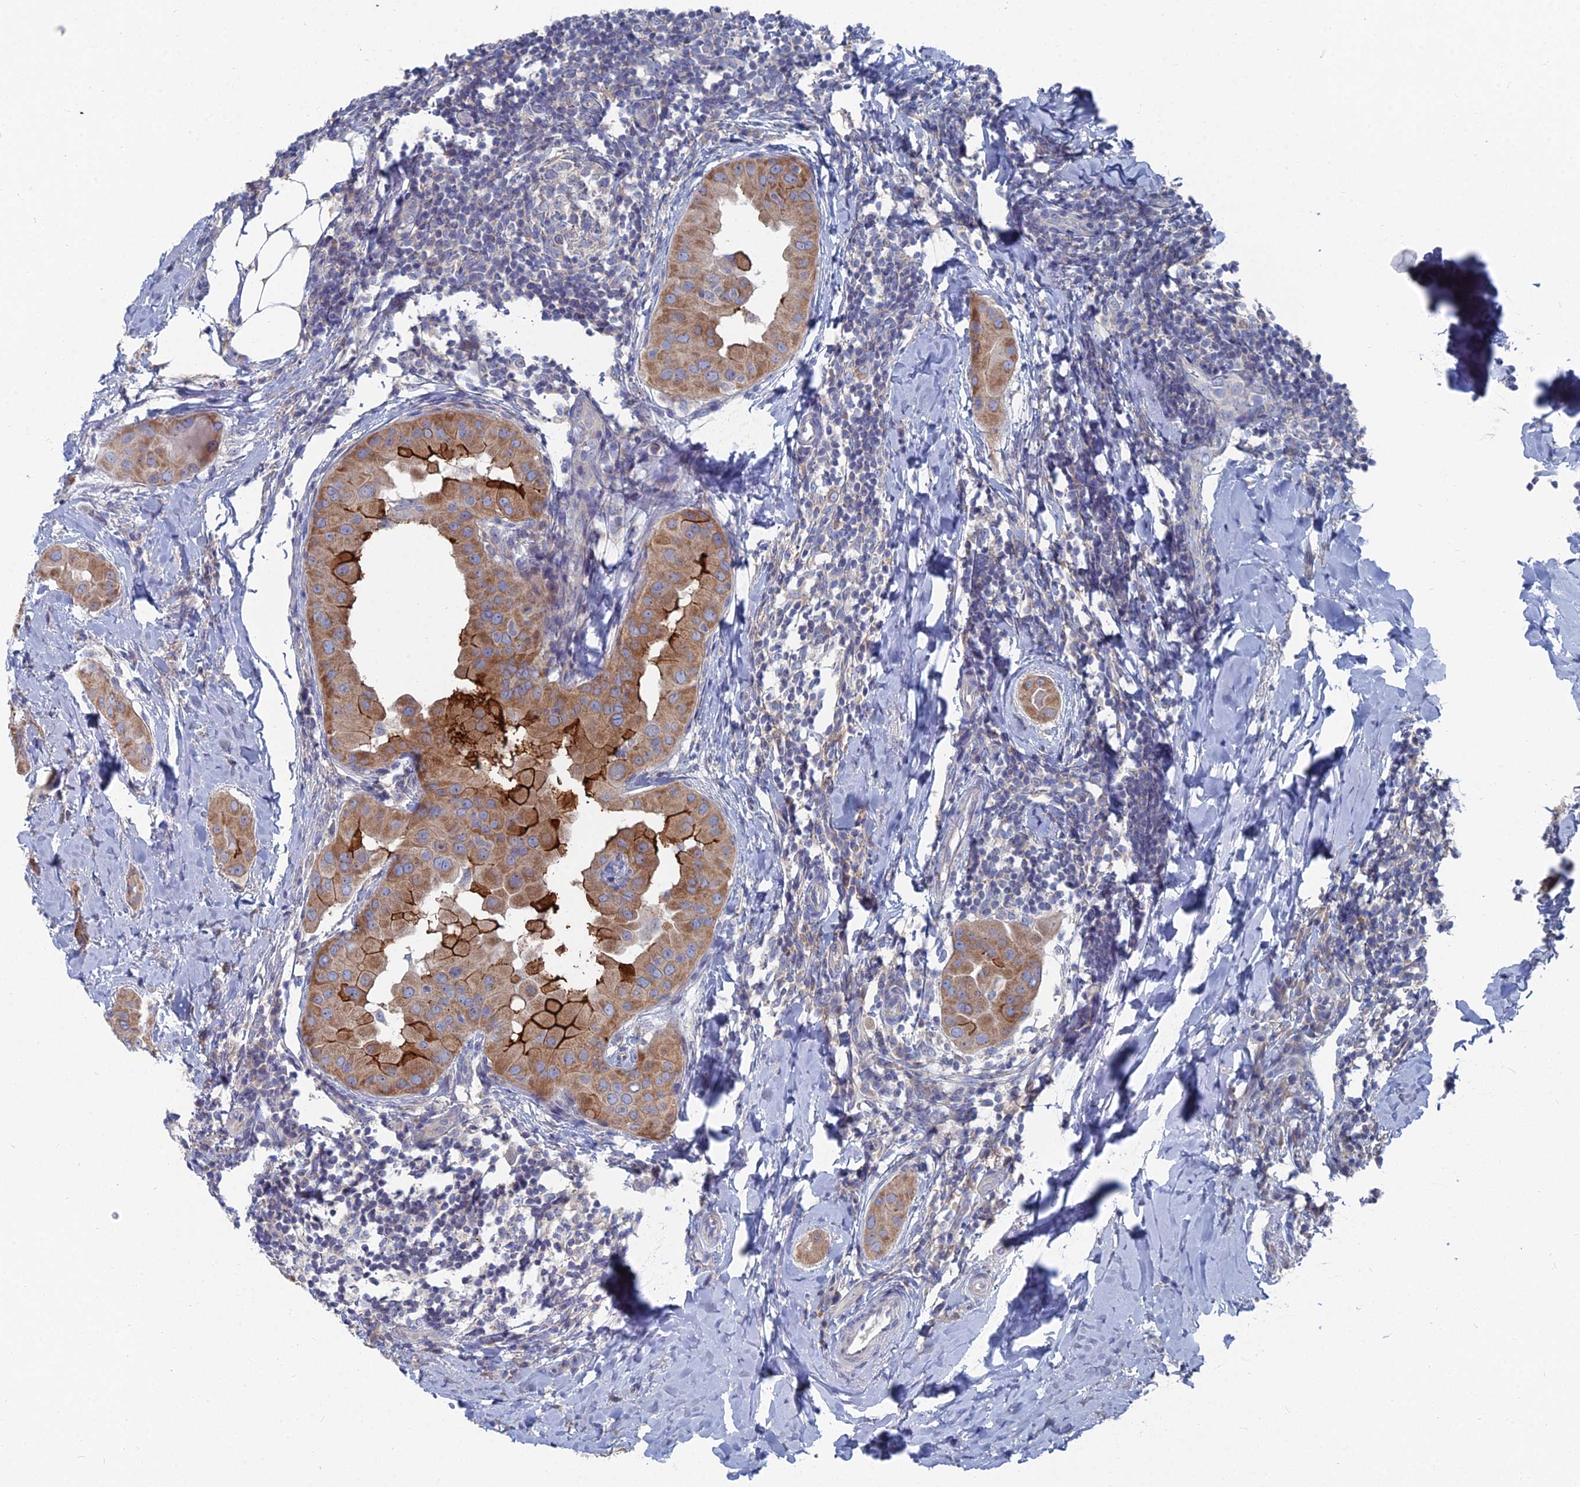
{"staining": {"intensity": "moderate", "quantity": ">75%", "location": "cytoplasmic/membranous"}, "tissue": "thyroid cancer", "cell_type": "Tumor cells", "image_type": "cancer", "snomed": [{"axis": "morphology", "description": "Papillary adenocarcinoma, NOS"}, {"axis": "topography", "description": "Thyroid gland"}], "caption": "Immunohistochemistry (IHC) (DAB) staining of papillary adenocarcinoma (thyroid) shows moderate cytoplasmic/membranous protein expression in approximately >75% of tumor cells. The staining was performed using DAB (3,3'-diaminobenzidine), with brown indicating positive protein expression. Nuclei are stained blue with hematoxylin.", "gene": "CCDC149", "patient": {"sex": "male", "age": 33}}